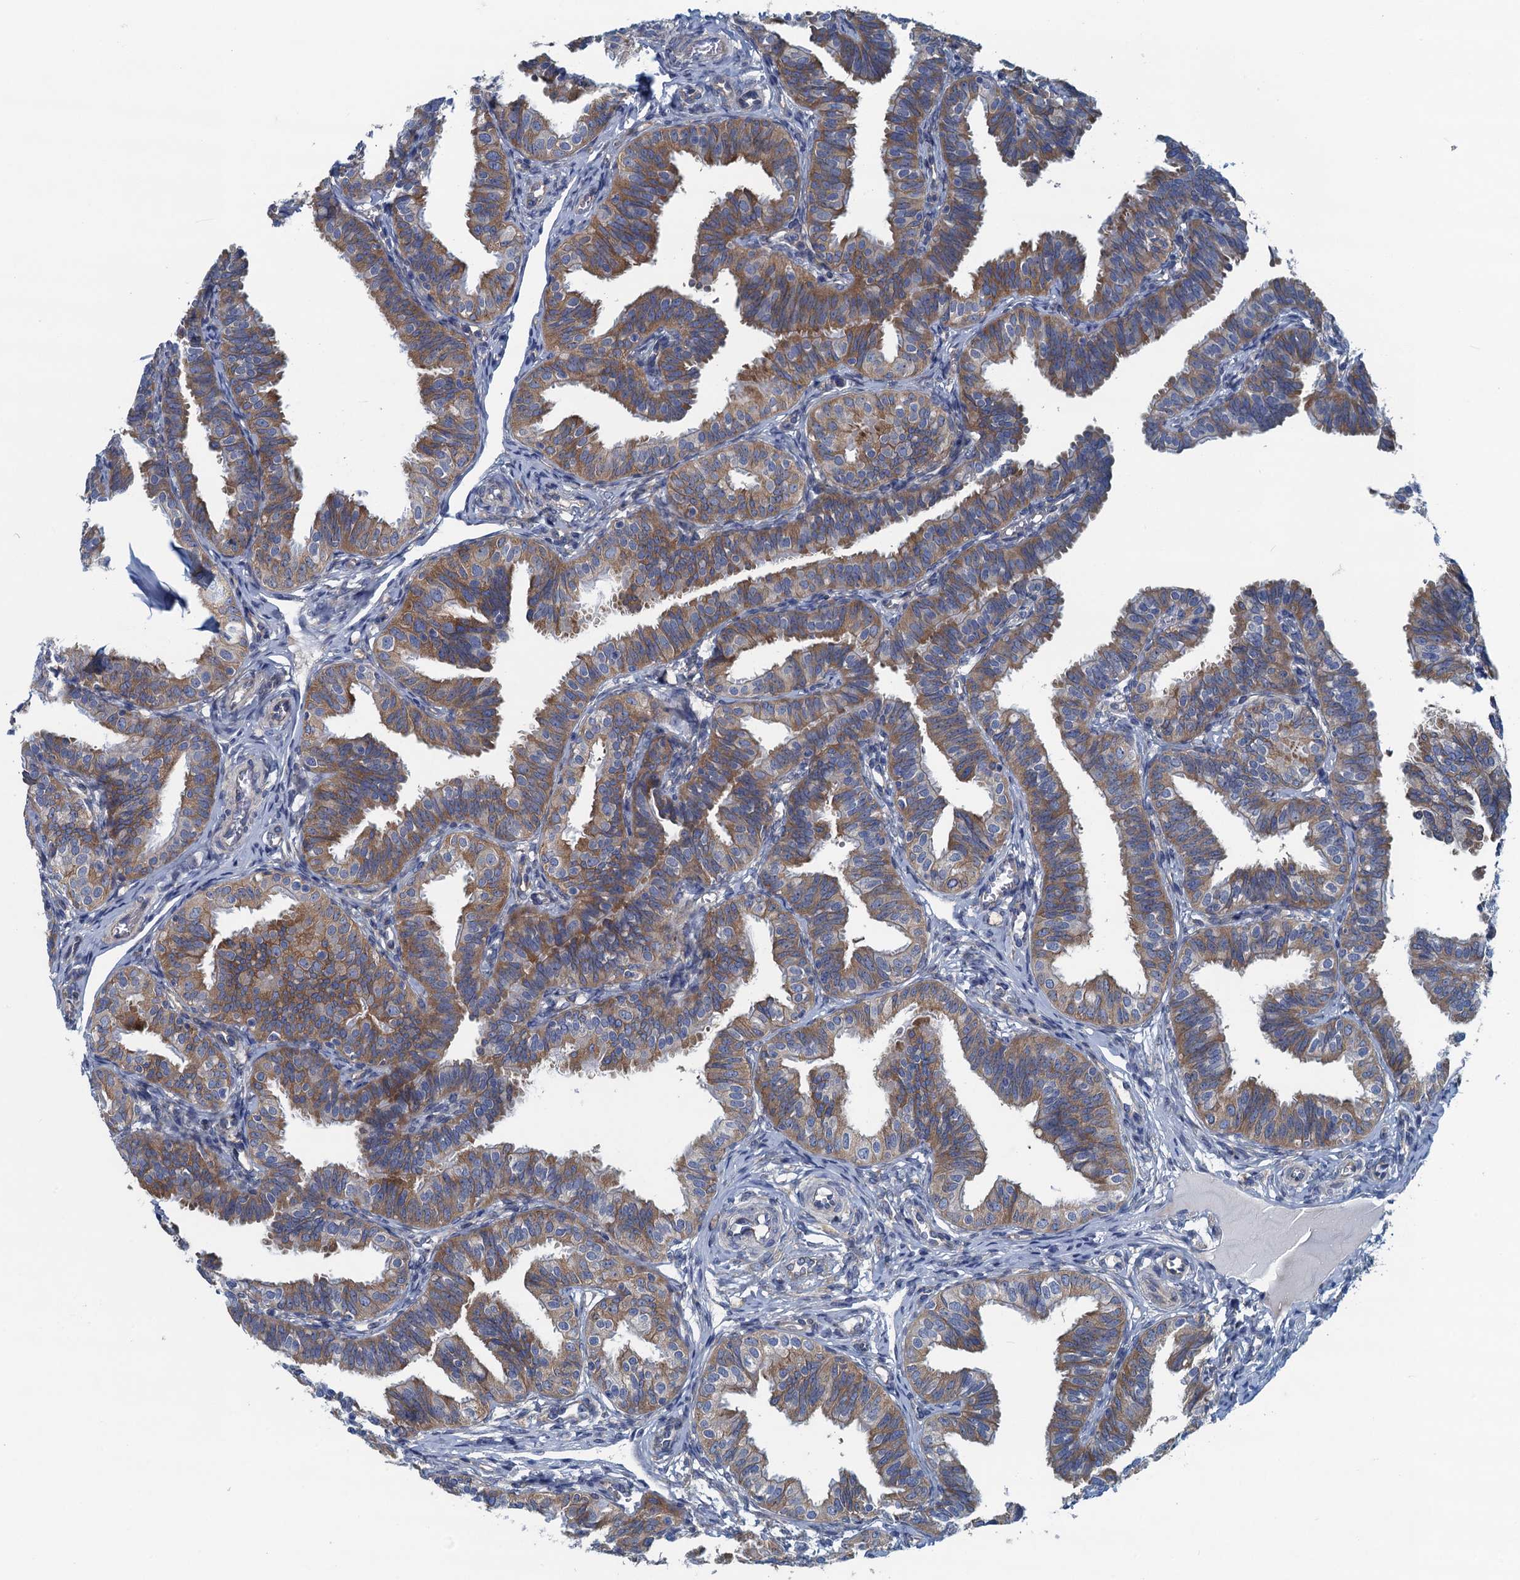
{"staining": {"intensity": "moderate", "quantity": "25%-75%", "location": "cytoplasmic/membranous"}, "tissue": "fallopian tube", "cell_type": "Glandular cells", "image_type": "normal", "snomed": [{"axis": "morphology", "description": "Normal tissue, NOS"}, {"axis": "topography", "description": "Fallopian tube"}], "caption": "Protein staining reveals moderate cytoplasmic/membranous positivity in about 25%-75% of glandular cells in unremarkable fallopian tube. (DAB (3,3'-diaminobenzidine) = brown stain, brightfield microscopy at high magnification).", "gene": "MYDGF", "patient": {"sex": "female", "age": 35}}